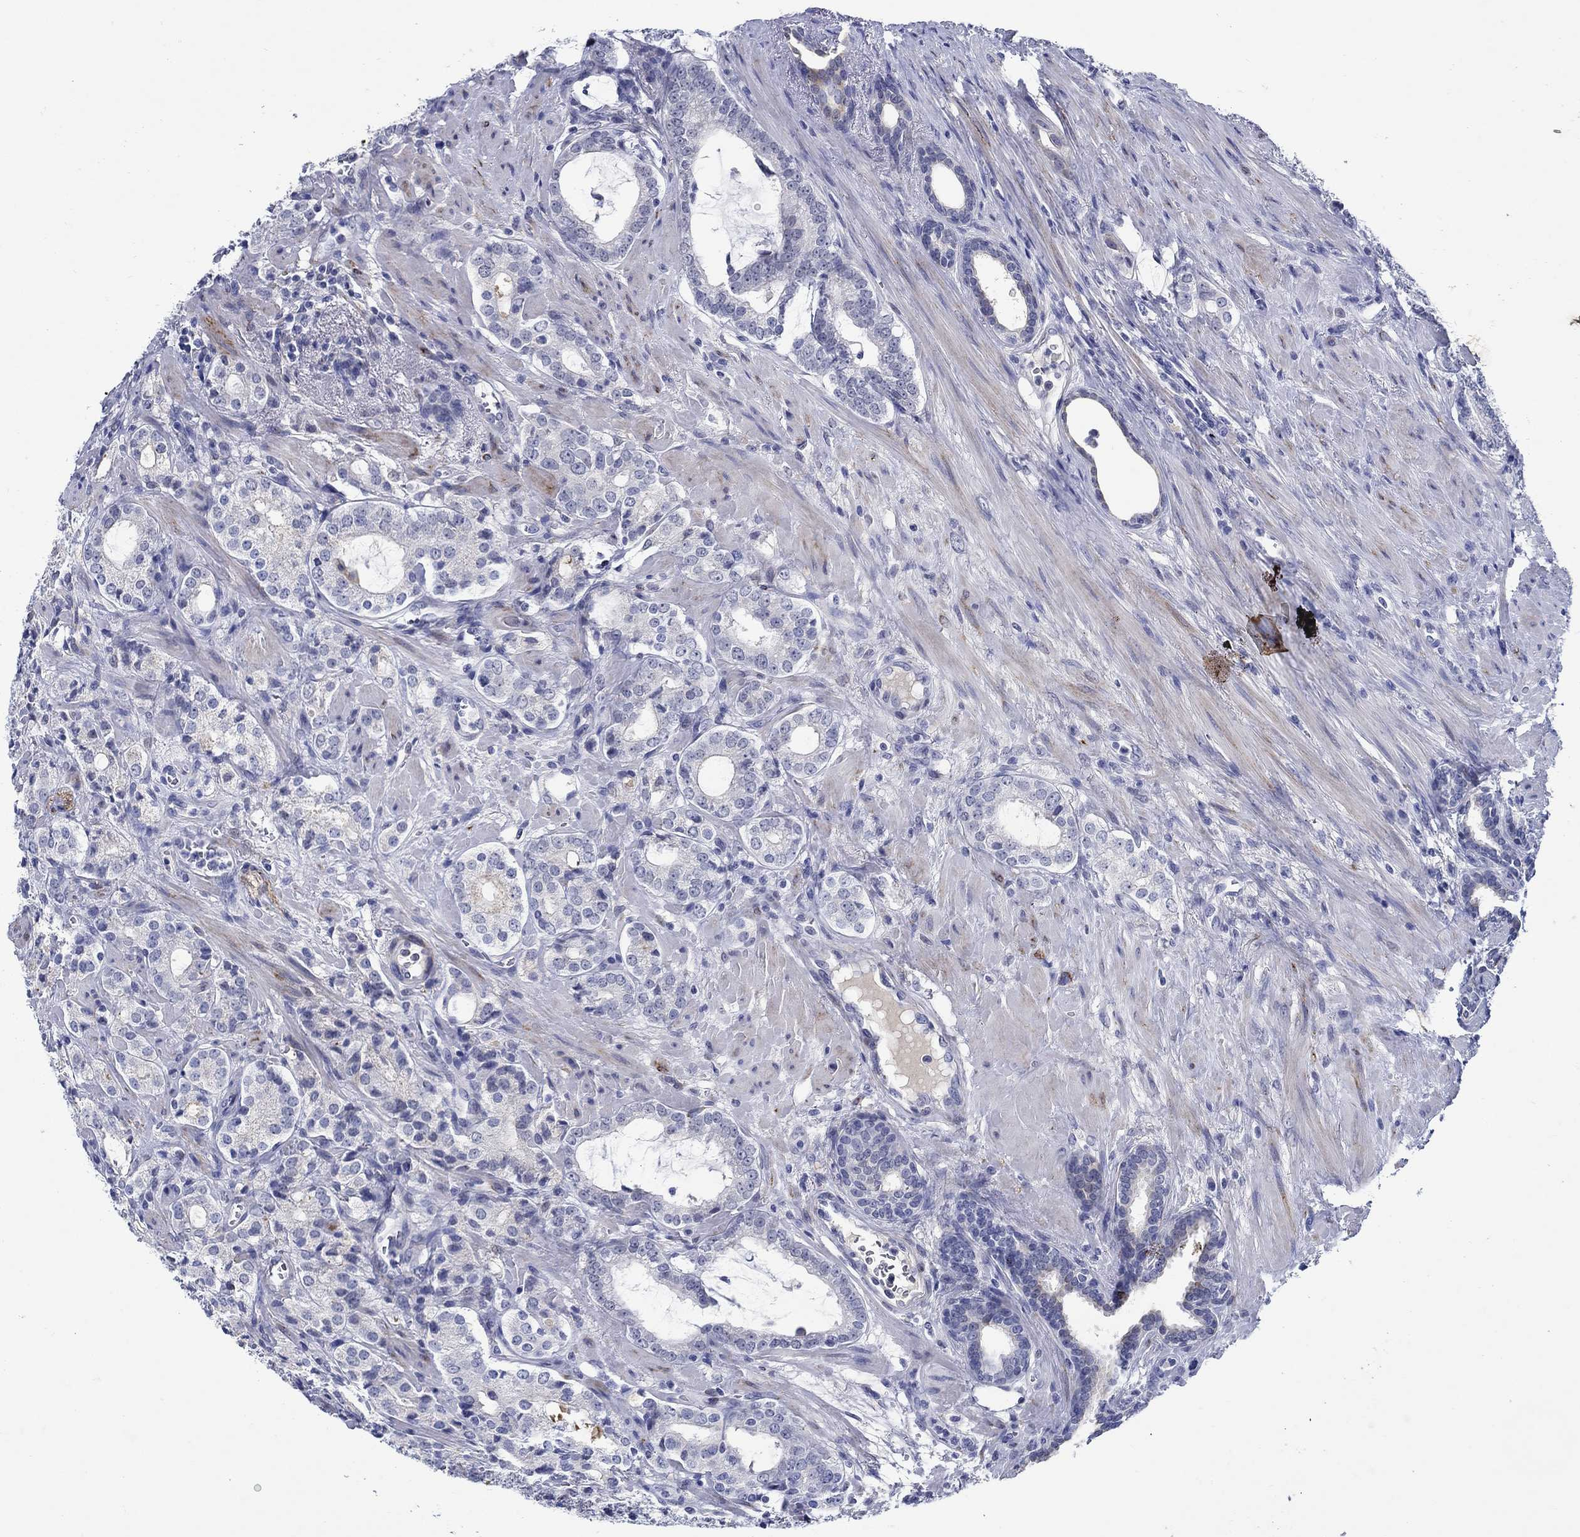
{"staining": {"intensity": "negative", "quantity": "none", "location": "none"}, "tissue": "prostate cancer", "cell_type": "Tumor cells", "image_type": "cancer", "snomed": [{"axis": "morphology", "description": "Adenocarcinoma, NOS"}, {"axis": "topography", "description": "Prostate"}], "caption": "There is no significant positivity in tumor cells of prostate cancer.", "gene": "MC2R", "patient": {"sex": "male", "age": 66}}